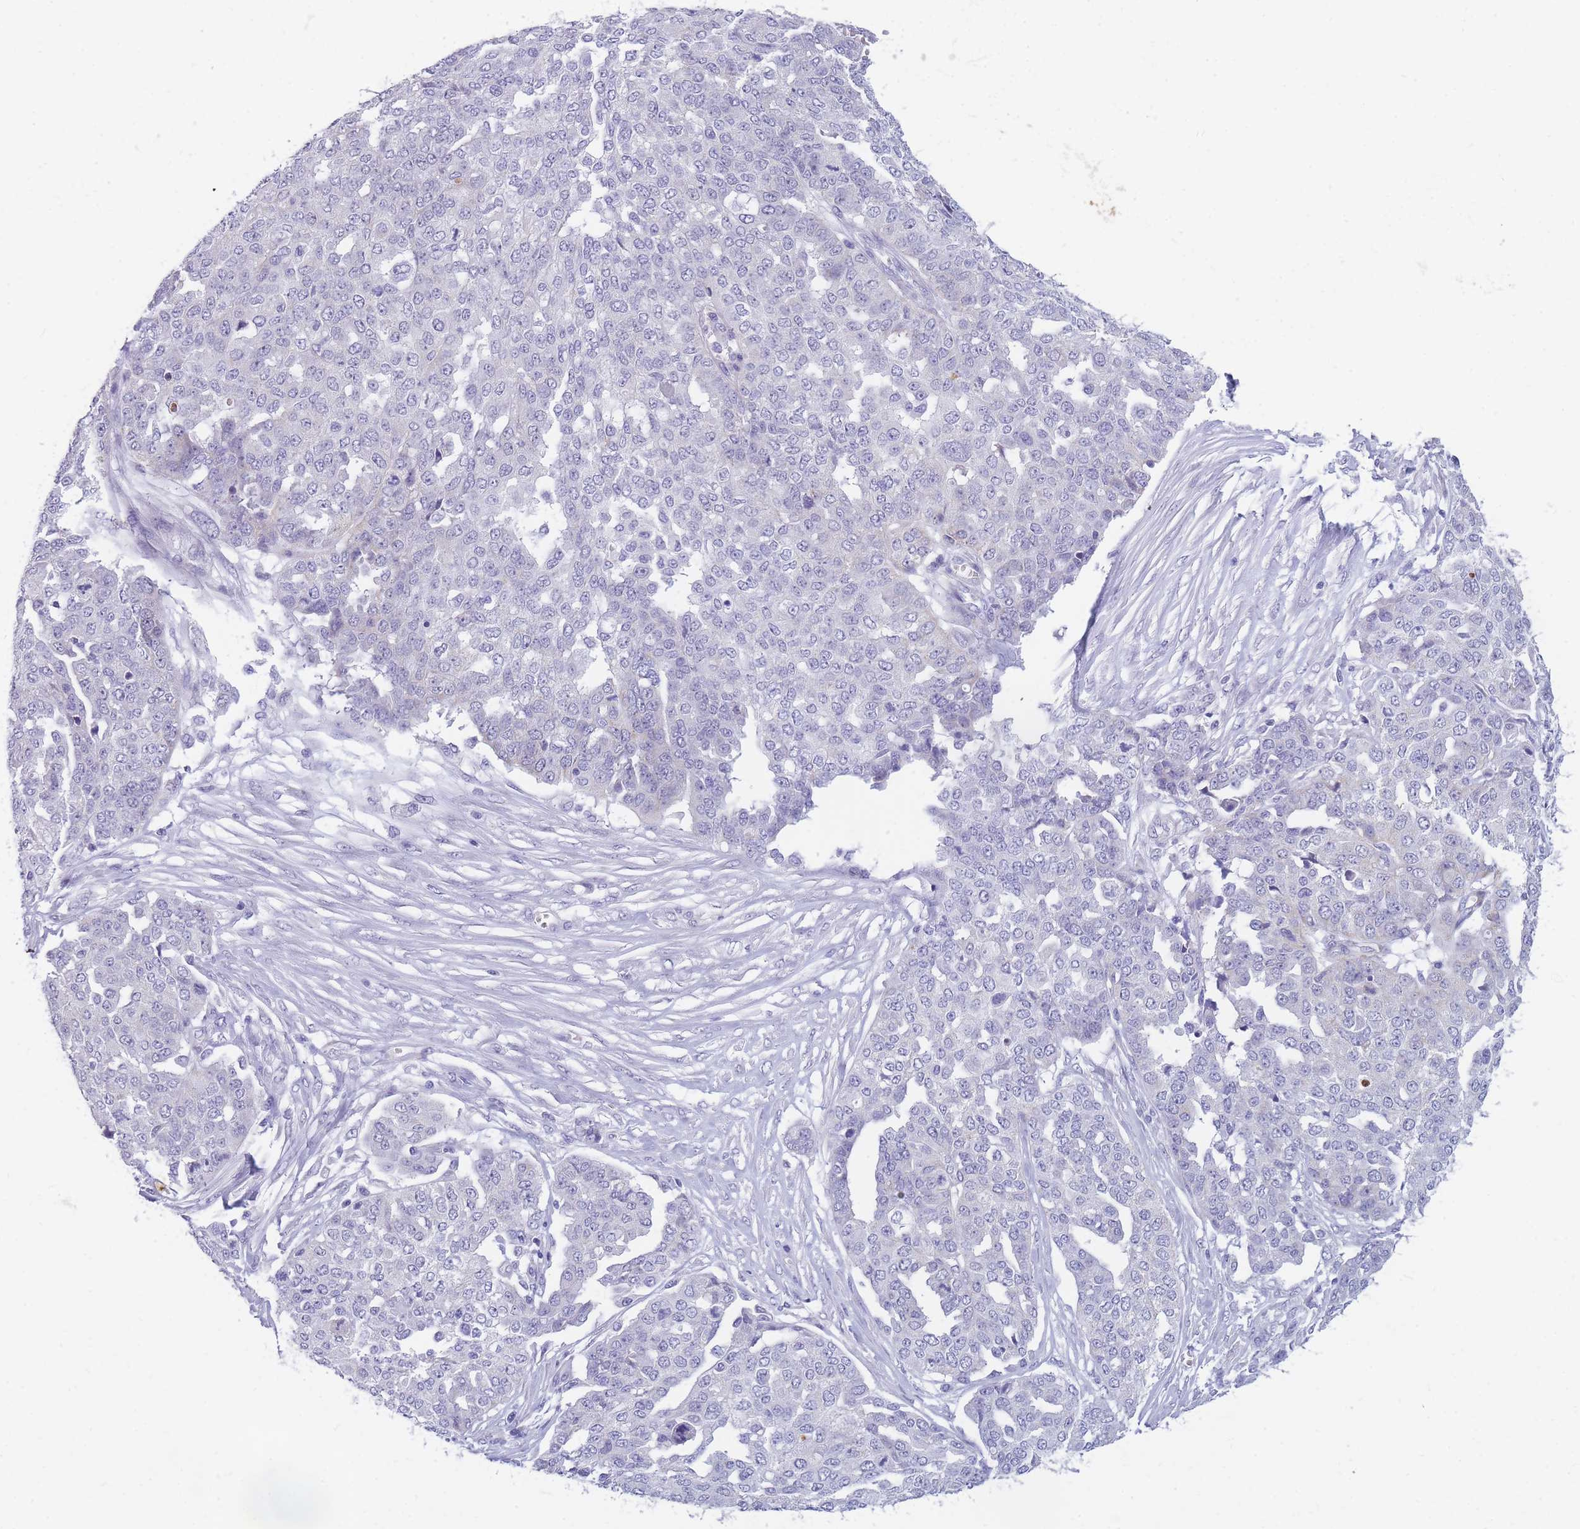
{"staining": {"intensity": "negative", "quantity": "none", "location": "none"}, "tissue": "ovarian cancer", "cell_type": "Tumor cells", "image_type": "cancer", "snomed": [{"axis": "morphology", "description": "Cystadenocarcinoma, serous, NOS"}, {"axis": "topography", "description": "Soft tissue"}, {"axis": "topography", "description": "Ovary"}], "caption": "High magnification brightfield microscopy of ovarian cancer stained with DAB (brown) and counterstained with hematoxylin (blue): tumor cells show no significant staining.", "gene": "DDX49", "patient": {"sex": "female", "age": 57}}